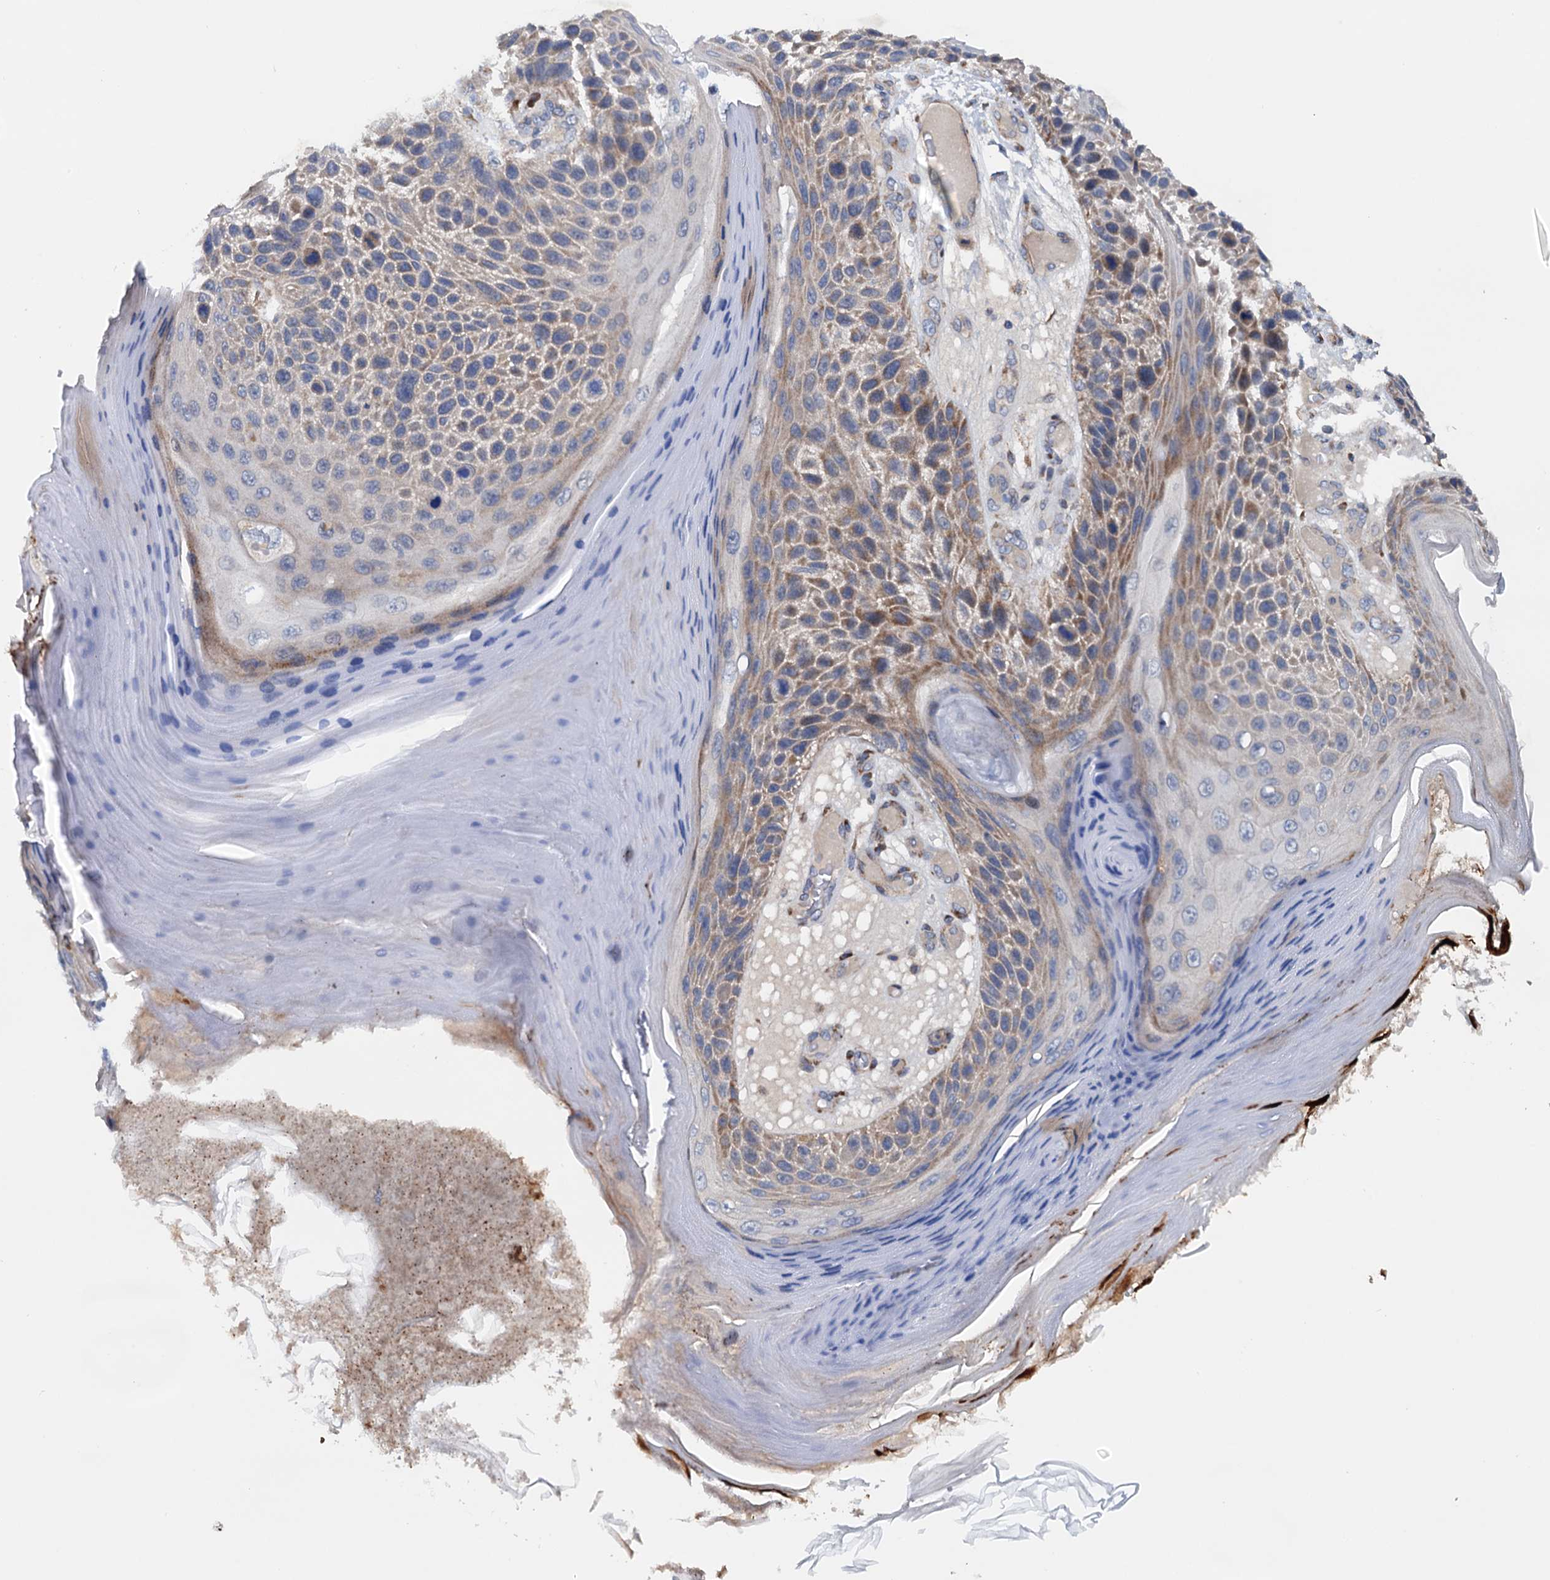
{"staining": {"intensity": "moderate", "quantity": "<25%", "location": "cytoplasmic/membranous"}, "tissue": "skin cancer", "cell_type": "Tumor cells", "image_type": "cancer", "snomed": [{"axis": "morphology", "description": "Squamous cell carcinoma, NOS"}, {"axis": "topography", "description": "Skin"}], "caption": "DAB immunohistochemical staining of skin cancer displays moderate cytoplasmic/membranous protein expression in approximately <25% of tumor cells.", "gene": "RASSF9", "patient": {"sex": "female", "age": 88}}